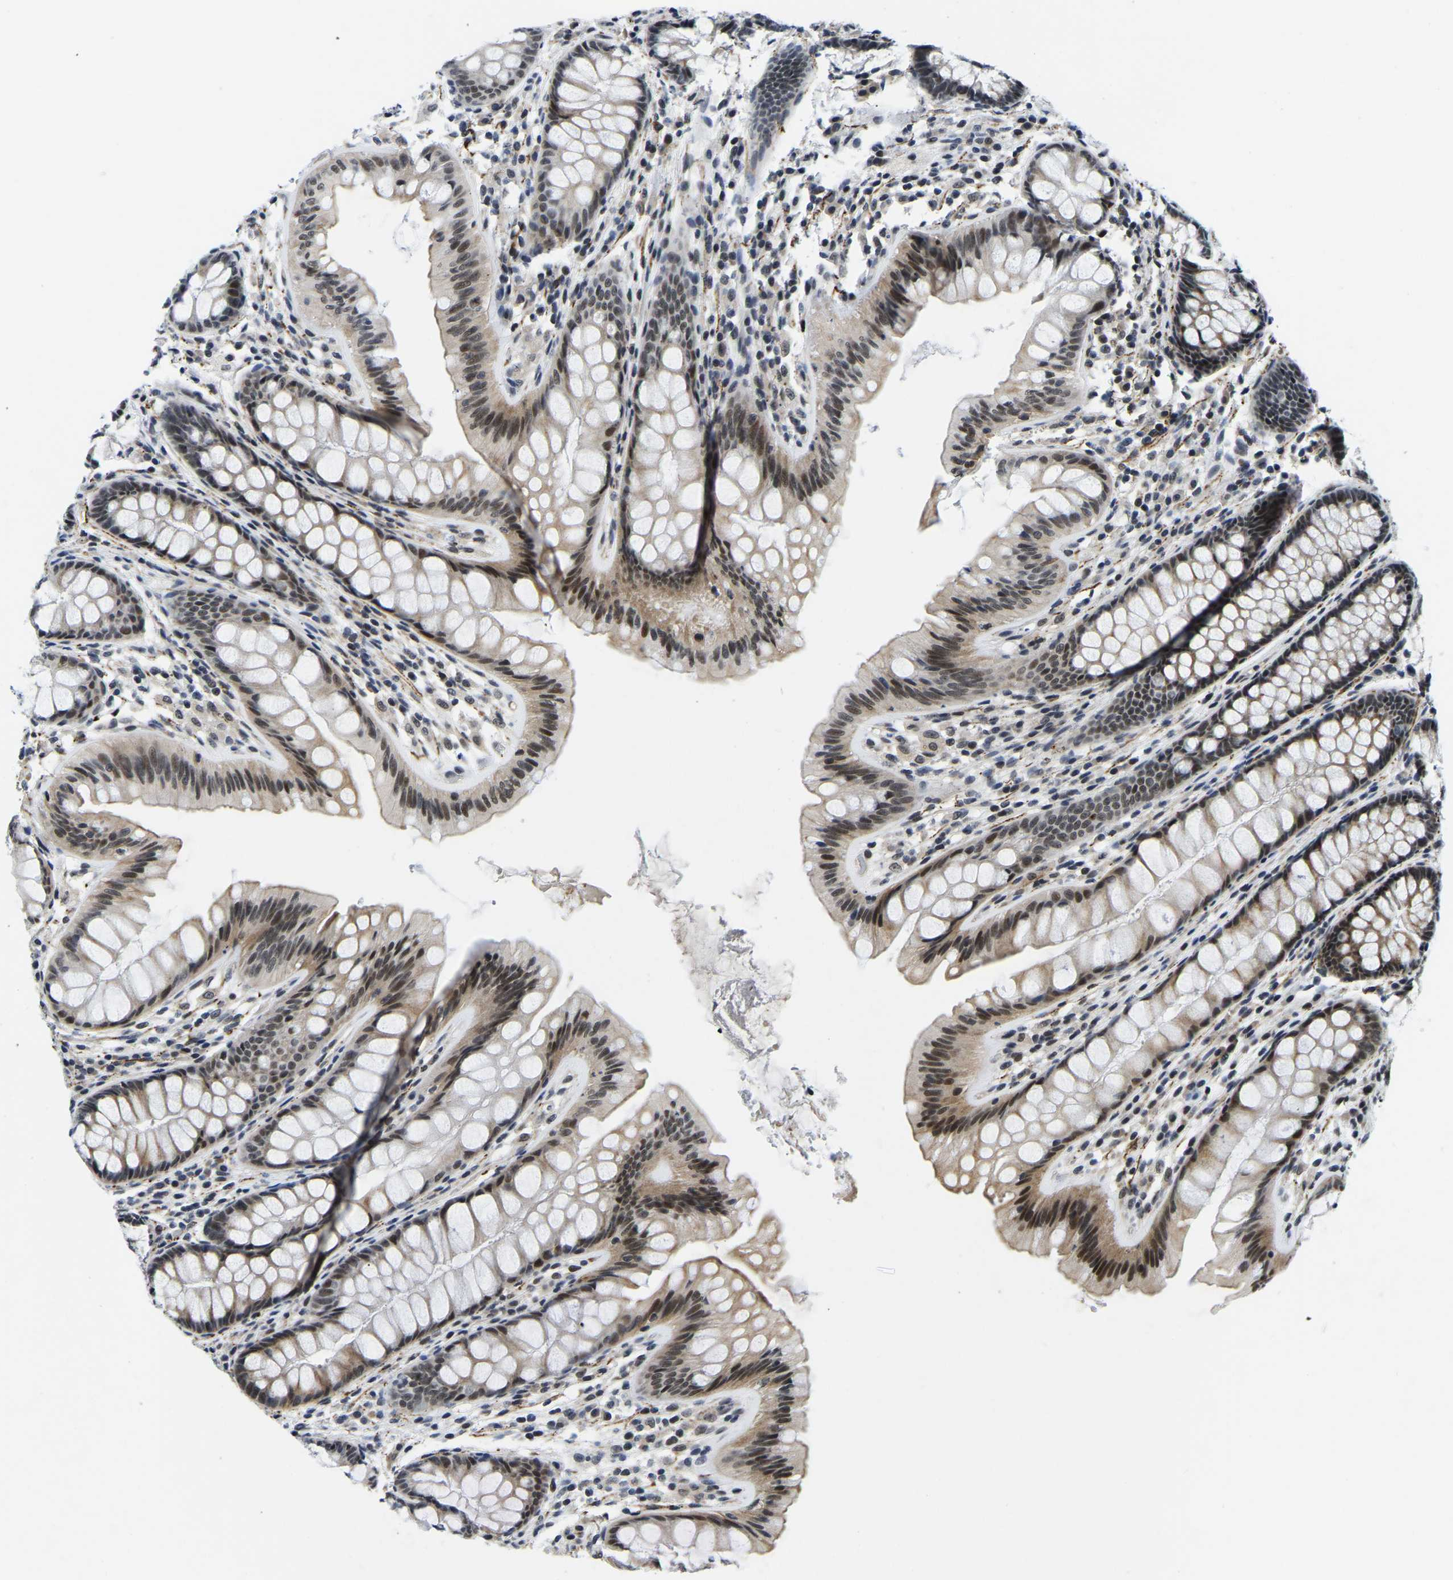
{"staining": {"intensity": "negative", "quantity": "none", "location": "none"}, "tissue": "colon", "cell_type": "Endothelial cells", "image_type": "normal", "snomed": [{"axis": "morphology", "description": "Normal tissue, NOS"}, {"axis": "topography", "description": "Colon"}], "caption": "The micrograph reveals no staining of endothelial cells in normal colon.", "gene": "POLDIP3", "patient": {"sex": "female", "age": 56}}